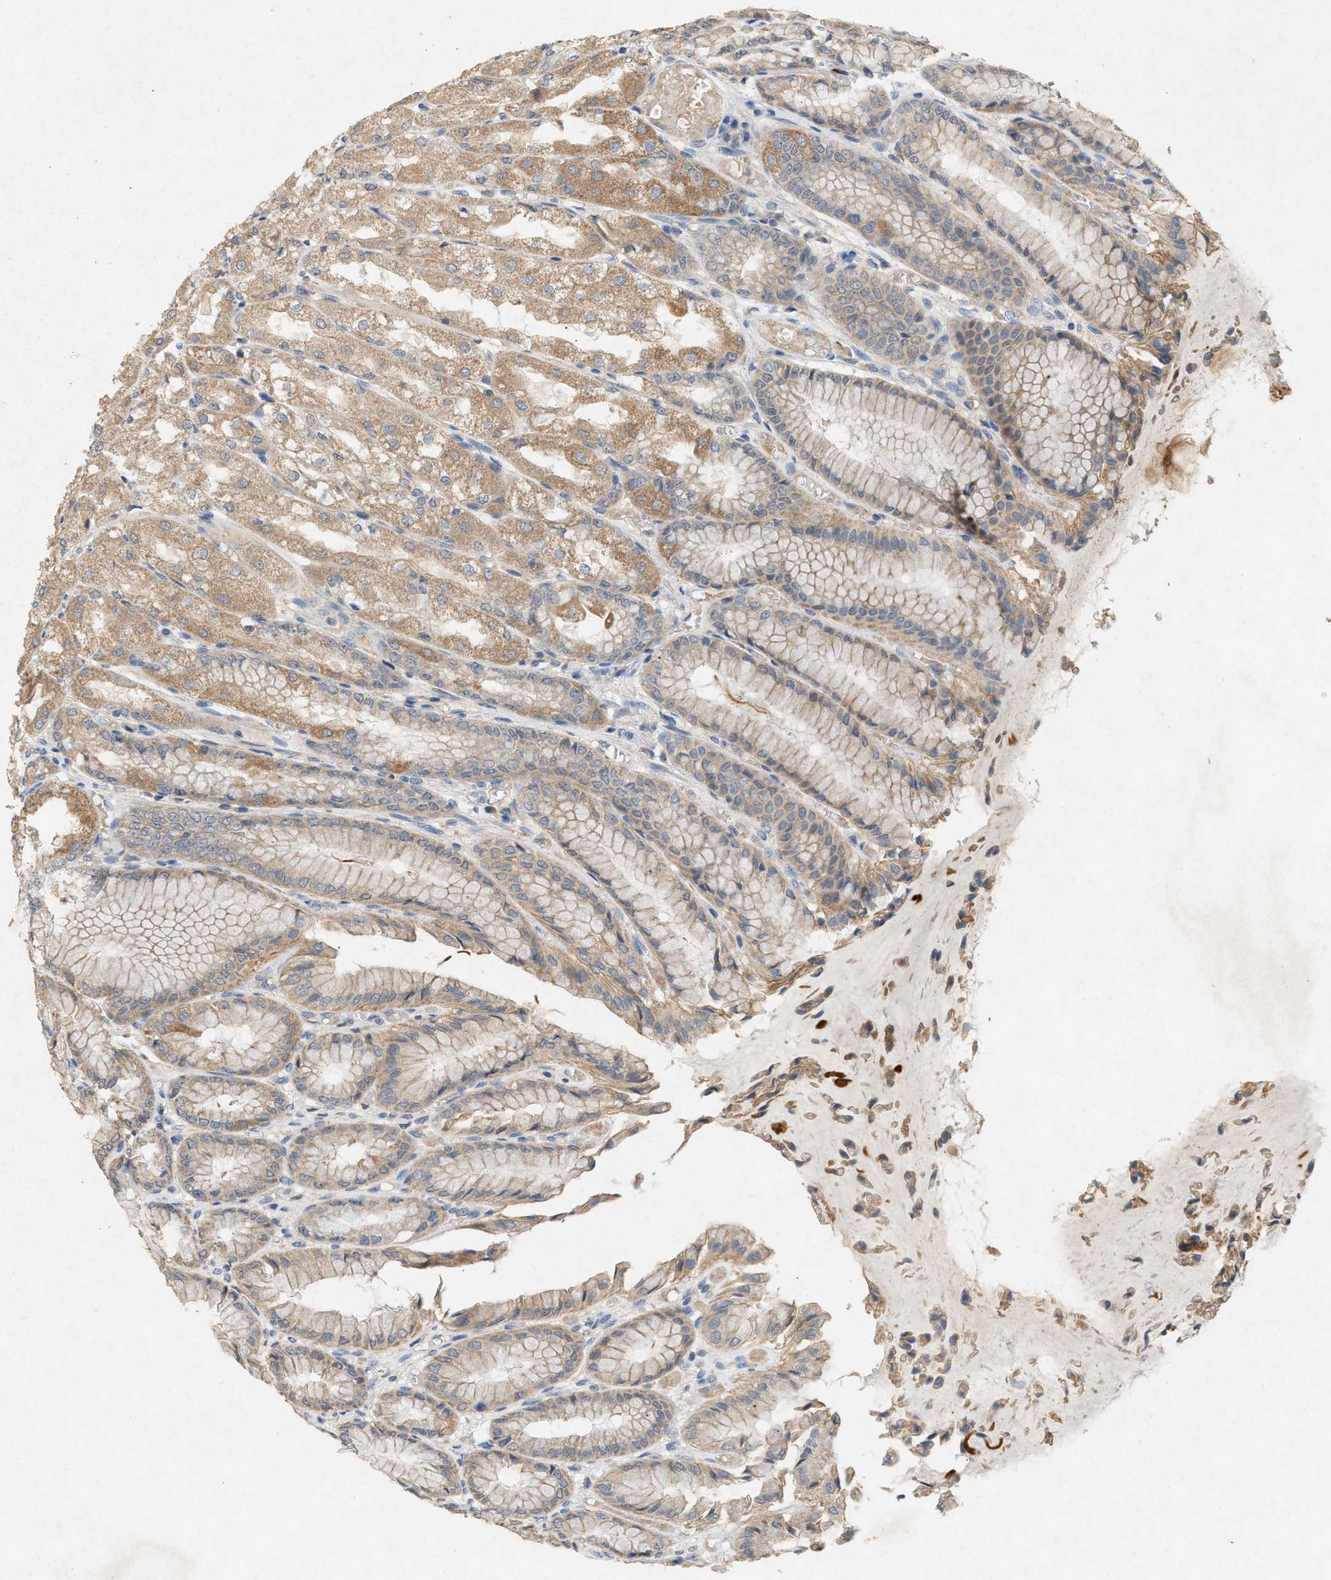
{"staining": {"intensity": "weak", "quantity": ">75%", "location": "cytoplasmic/membranous"}, "tissue": "stomach", "cell_type": "Glandular cells", "image_type": "normal", "snomed": [{"axis": "morphology", "description": "Normal tissue, NOS"}, {"axis": "topography", "description": "Stomach, upper"}], "caption": "Protein staining demonstrates weak cytoplasmic/membranous positivity in about >75% of glandular cells in unremarkable stomach.", "gene": "DCAF7", "patient": {"sex": "male", "age": 72}}